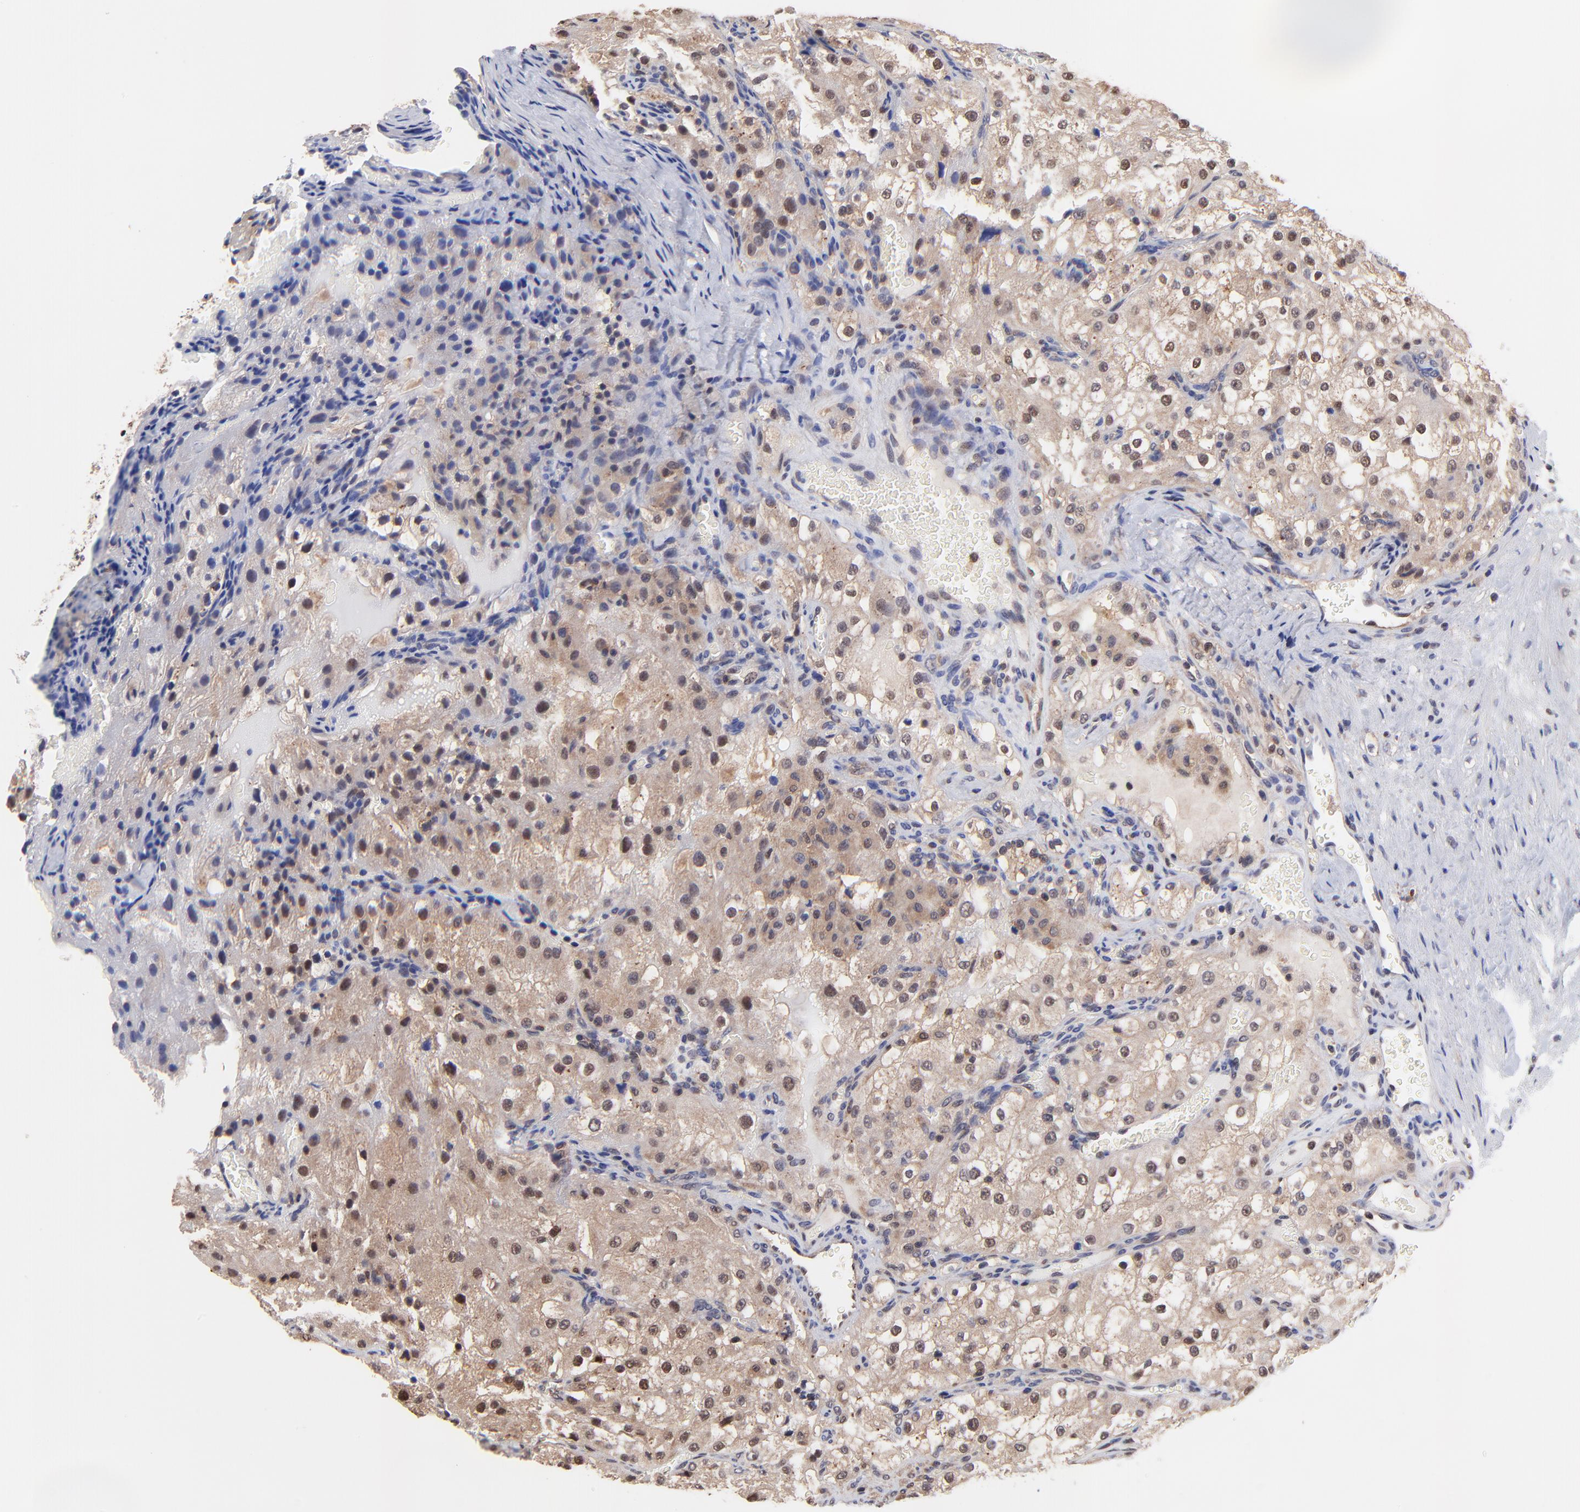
{"staining": {"intensity": "moderate", "quantity": ">75%", "location": "cytoplasmic/membranous,nuclear"}, "tissue": "renal cancer", "cell_type": "Tumor cells", "image_type": "cancer", "snomed": [{"axis": "morphology", "description": "Adenocarcinoma, NOS"}, {"axis": "topography", "description": "Kidney"}], "caption": "Brown immunohistochemical staining in renal adenocarcinoma exhibits moderate cytoplasmic/membranous and nuclear expression in about >75% of tumor cells.", "gene": "PSMA6", "patient": {"sex": "female", "age": 74}}